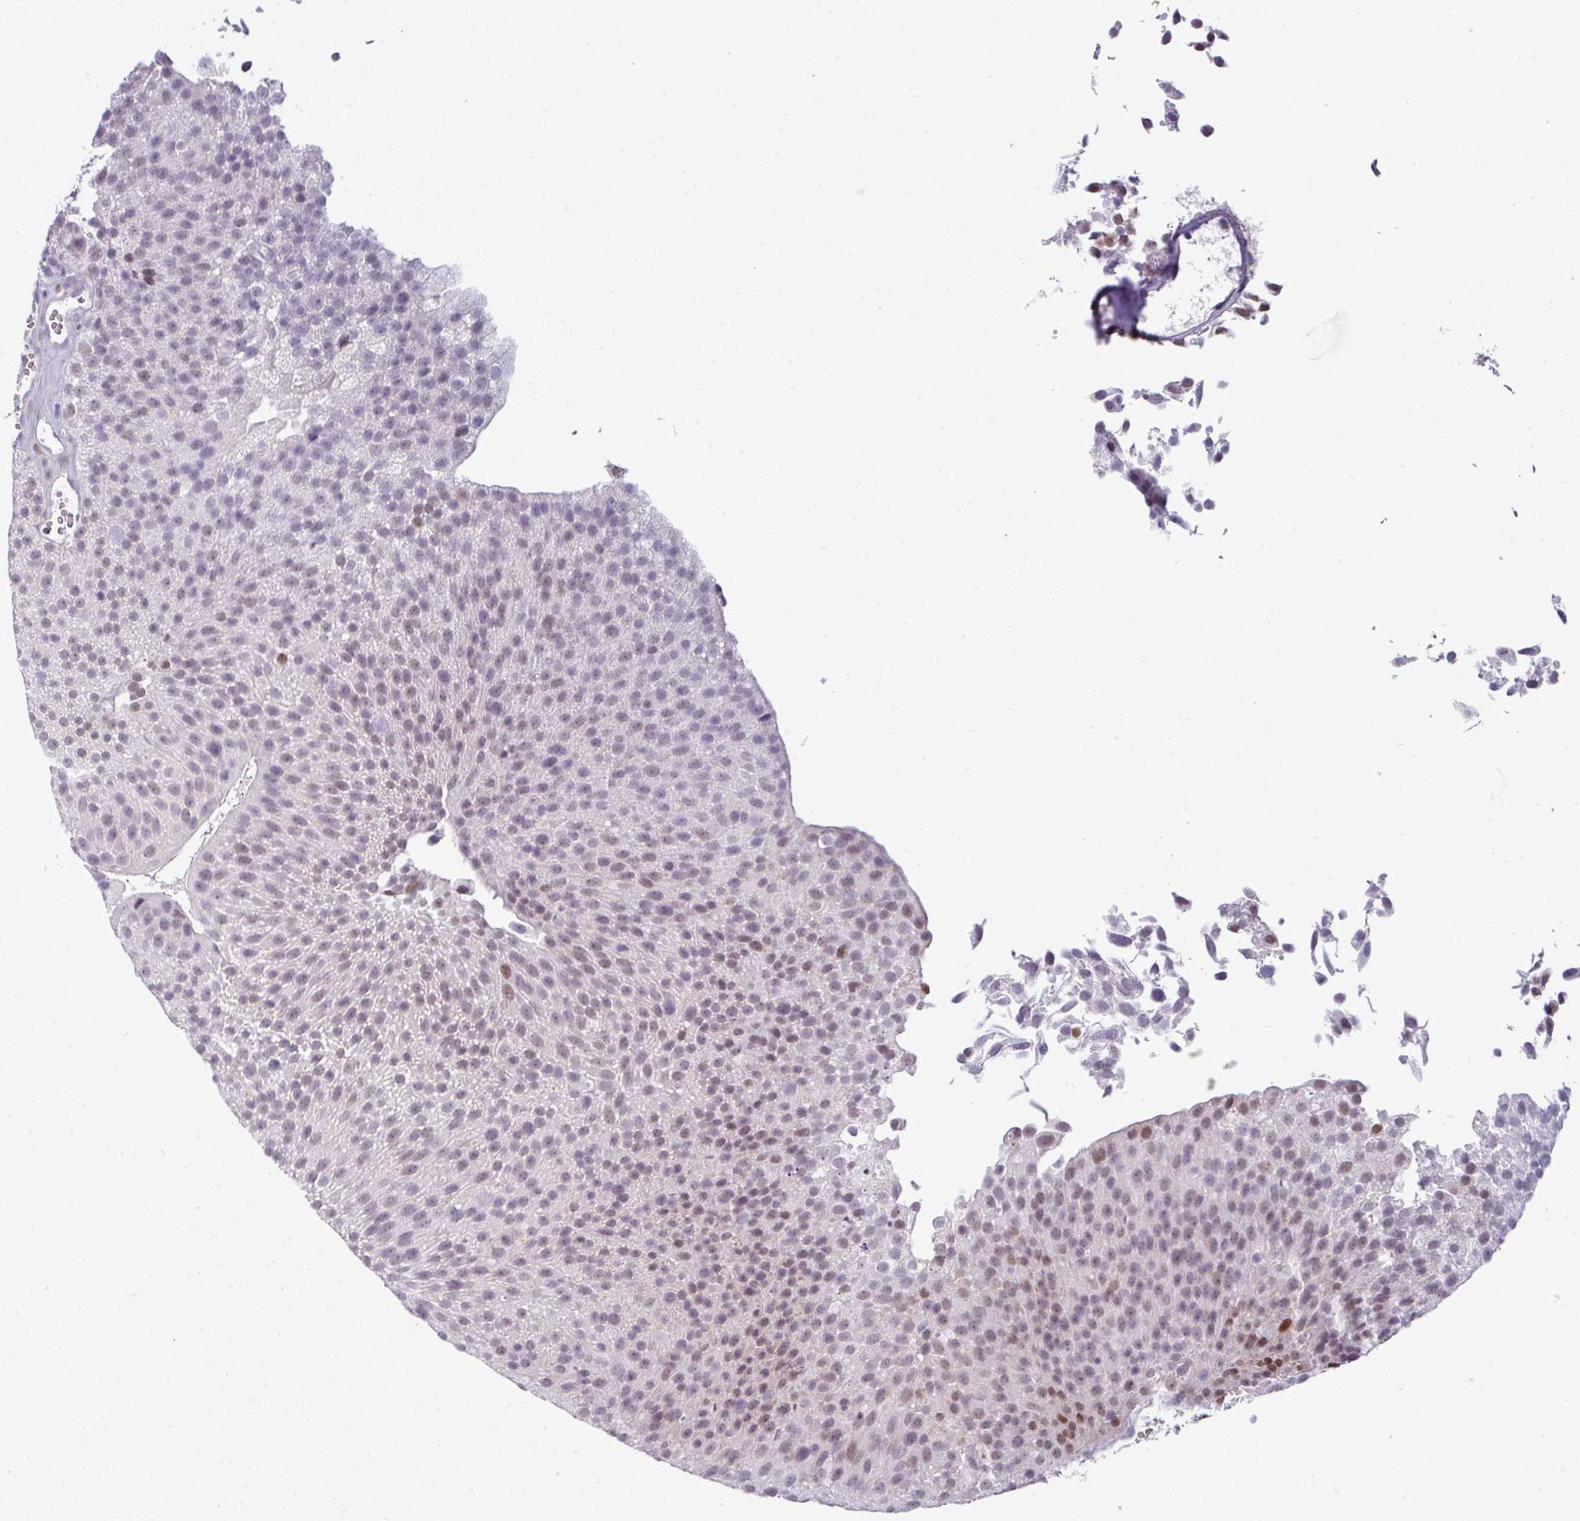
{"staining": {"intensity": "moderate", "quantity": "25%-75%", "location": "nuclear"}, "tissue": "urothelial cancer", "cell_type": "Tumor cells", "image_type": "cancer", "snomed": [{"axis": "morphology", "description": "Urothelial carcinoma, Low grade"}, {"axis": "topography", "description": "Urinary bladder"}], "caption": "Immunohistochemistry image of neoplastic tissue: urothelial cancer stained using immunohistochemistry exhibits medium levels of moderate protein expression localized specifically in the nuclear of tumor cells, appearing as a nuclear brown color.", "gene": "SYT8", "patient": {"sex": "female", "age": 79}}